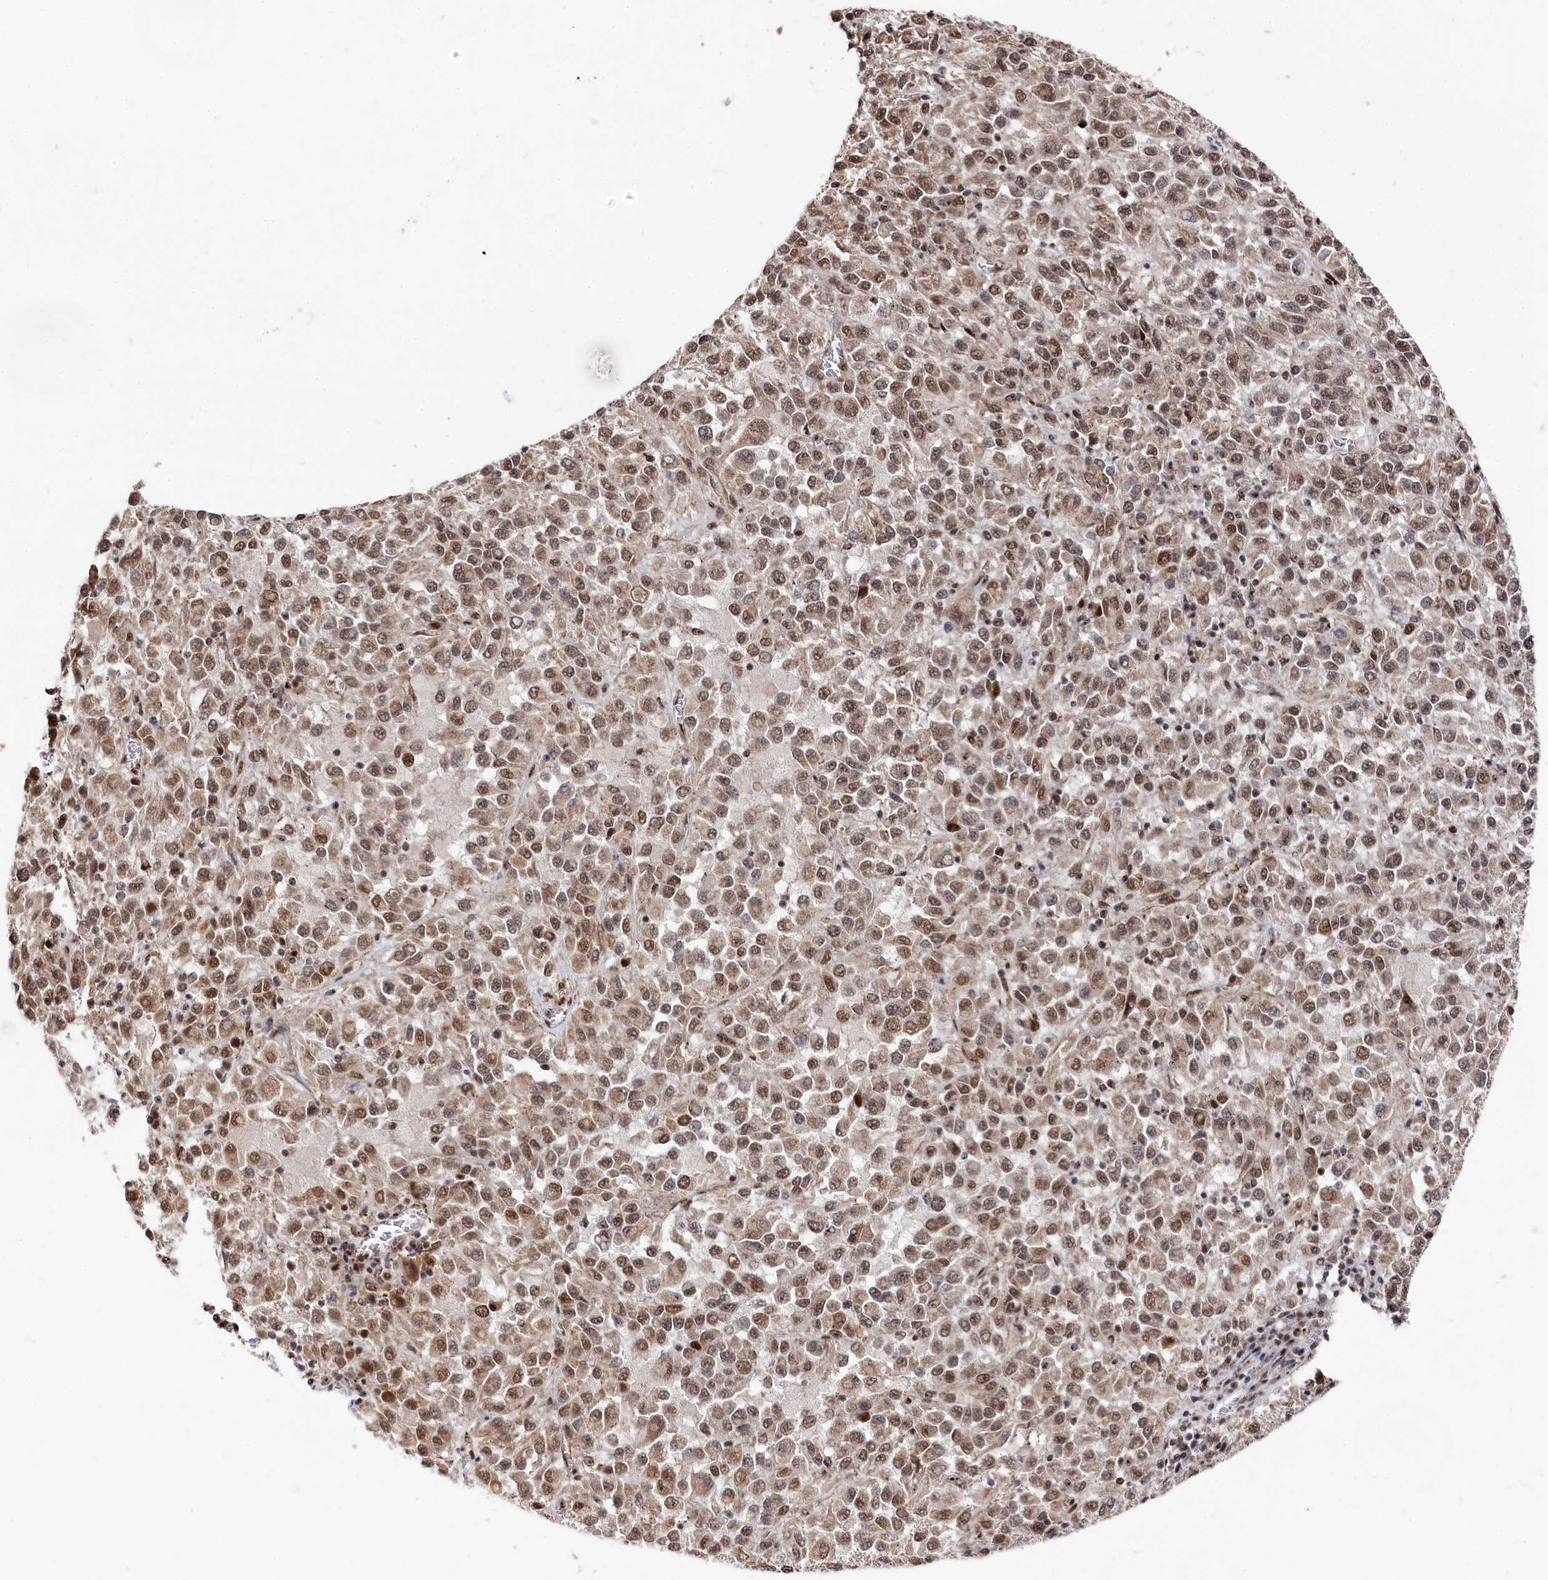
{"staining": {"intensity": "moderate", "quantity": ">75%", "location": "nuclear"}, "tissue": "melanoma", "cell_type": "Tumor cells", "image_type": "cancer", "snomed": [{"axis": "morphology", "description": "Malignant melanoma, Metastatic site"}, {"axis": "topography", "description": "Lung"}], "caption": "IHC staining of malignant melanoma (metastatic site), which shows medium levels of moderate nuclear positivity in approximately >75% of tumor cells indicating moderate nuclear protein positivity. The staining was performed using DAB (brown) for protein detection and nuclei were counterstained in hematoxylin (blue).", "gene": "BUB3", "patient": {"sex": "male", "age": 64}}